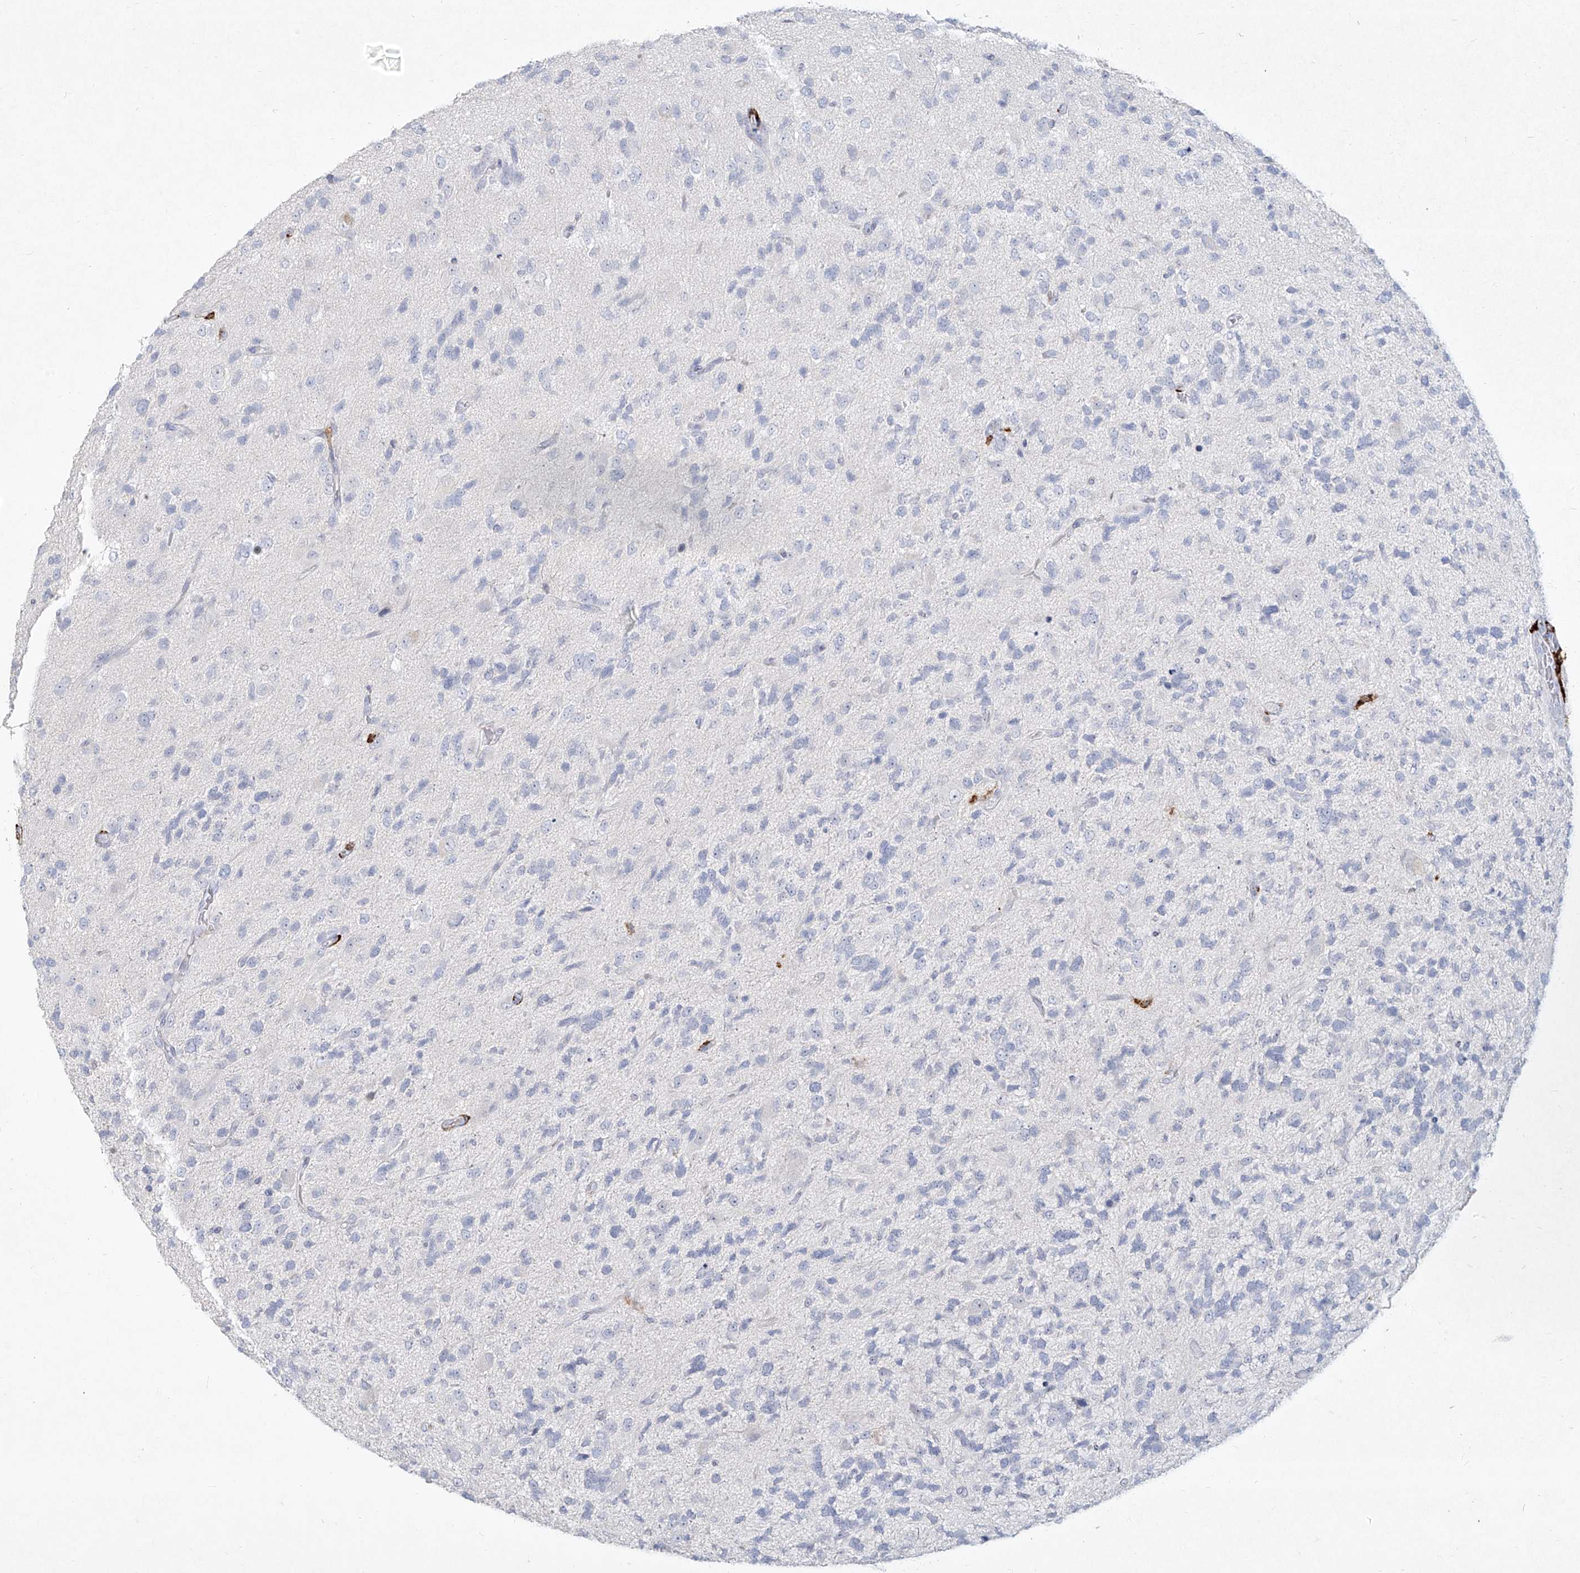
{"staining": {"intensity": "negative", "quantity": "none", "location": "none"}, "tissue": "glioma", "cell_type": "Tumor cells", "image_type": "cancer", "snomed": [{"axis": "morphology", "description": "Glioma, malignant, High grade"}, {"axis": "topography", "description": "Brain"}], "caption": "This is an immunohistochemistry photomicrograph of glioma. There is no positivity in tumor cells.", "gene": "CD209", "patient": {"sex": "female", "age": 58}}